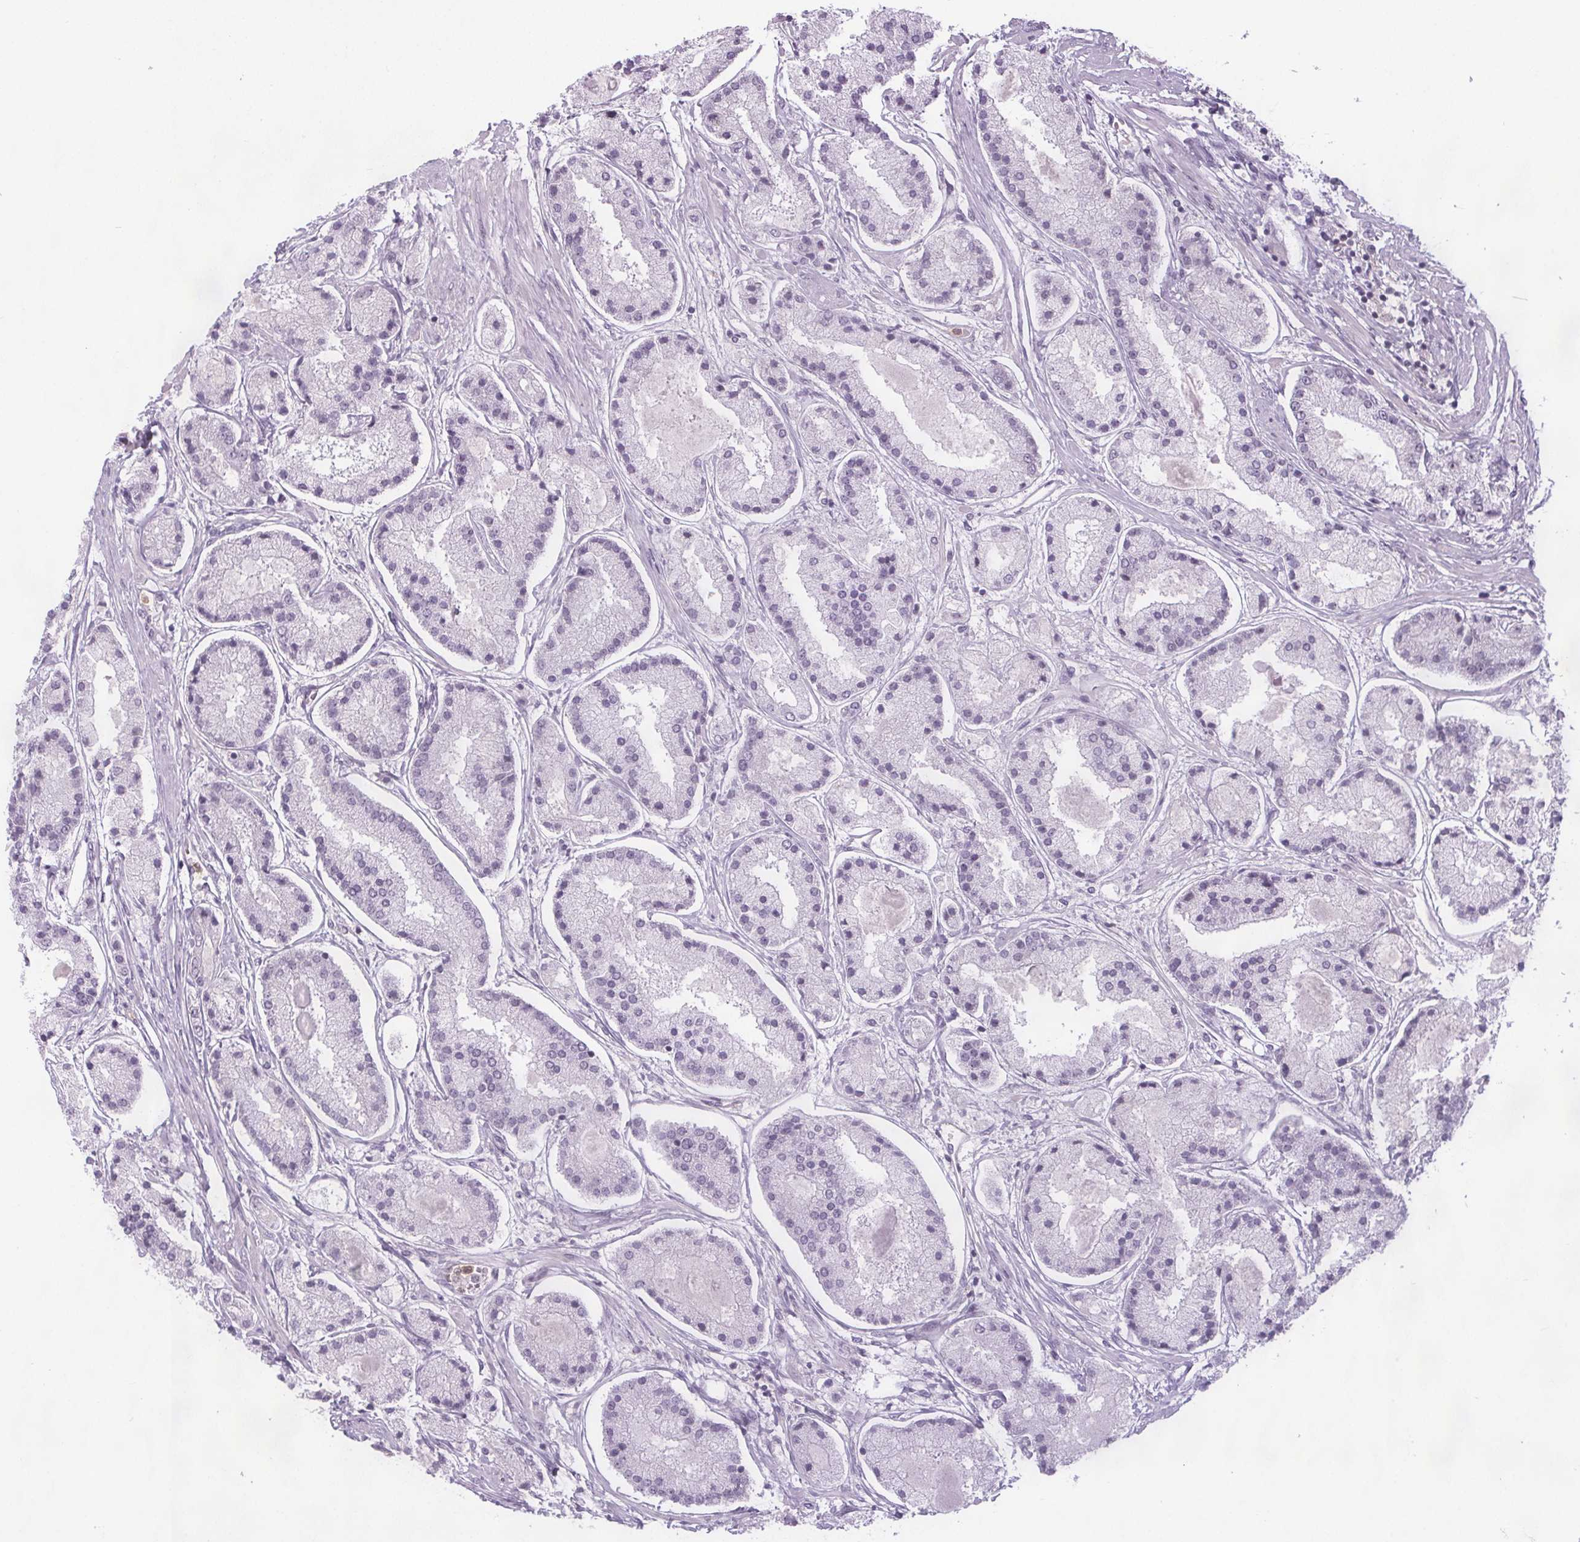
{"staining": {"intensity": "negative", "quantity": "none", "location": "none"}, "tissue": "prostate cancer", "cell_type": "Tumor cells", "image_type": "cancer", "snomed": [{"axis": "morphology", "description": "Adenocarcinoma, High grade"}, {"axis": "topography", "description": "Prostate"}], "caption": "Immunohistochemistry (IHC) image of neoplastic tissue: prostate cancer (high-grade adenocarcinoma) stained with DAB shows no significant protein staining in tumor cells. Brightfield microscopy of immunohistochemistry stained with DAB (brown) and hematoxylin (blue), captured at high magnification.", "gene": "NOLC1", "patient": {"sex": "male", "age": 71}}